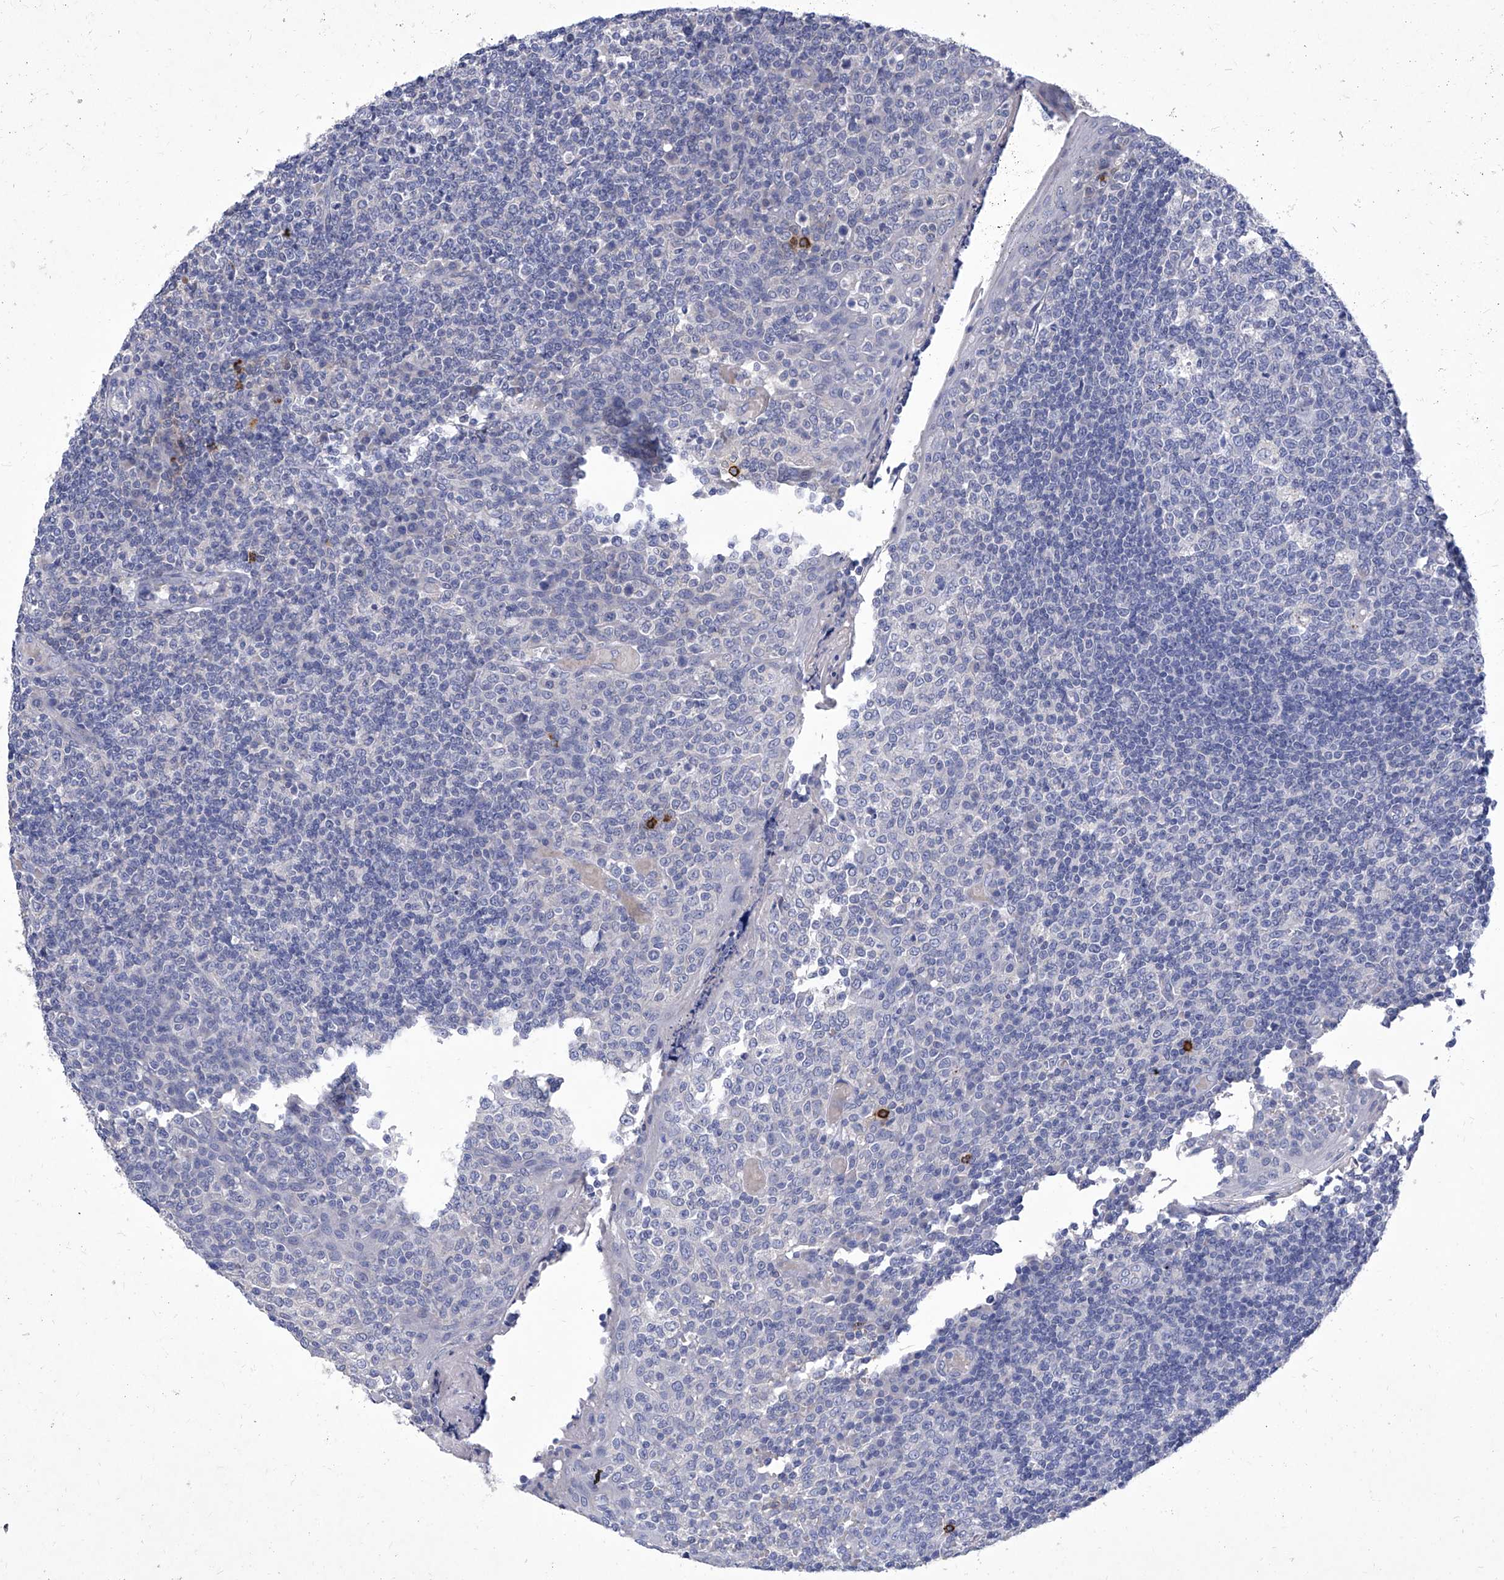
{"staining": {"intensity": "negative", "quantity": "none", "location": "none"}, "tissue": "tonsil", "cell_type": "Germinal center cells", "image_type": "normal", "snomed": [{"axis": "morphology", "description": "Normal tissue, NOS"}, {"axis": "topography", "description": "Tonsil"}], "caption": "DAB immunohistochemical staining of unremarkable human tonsil demonstrates no significant expression in germinal center cells.", "gene": "IFNL2", "patient": {"sex": "female", "age": 19}}